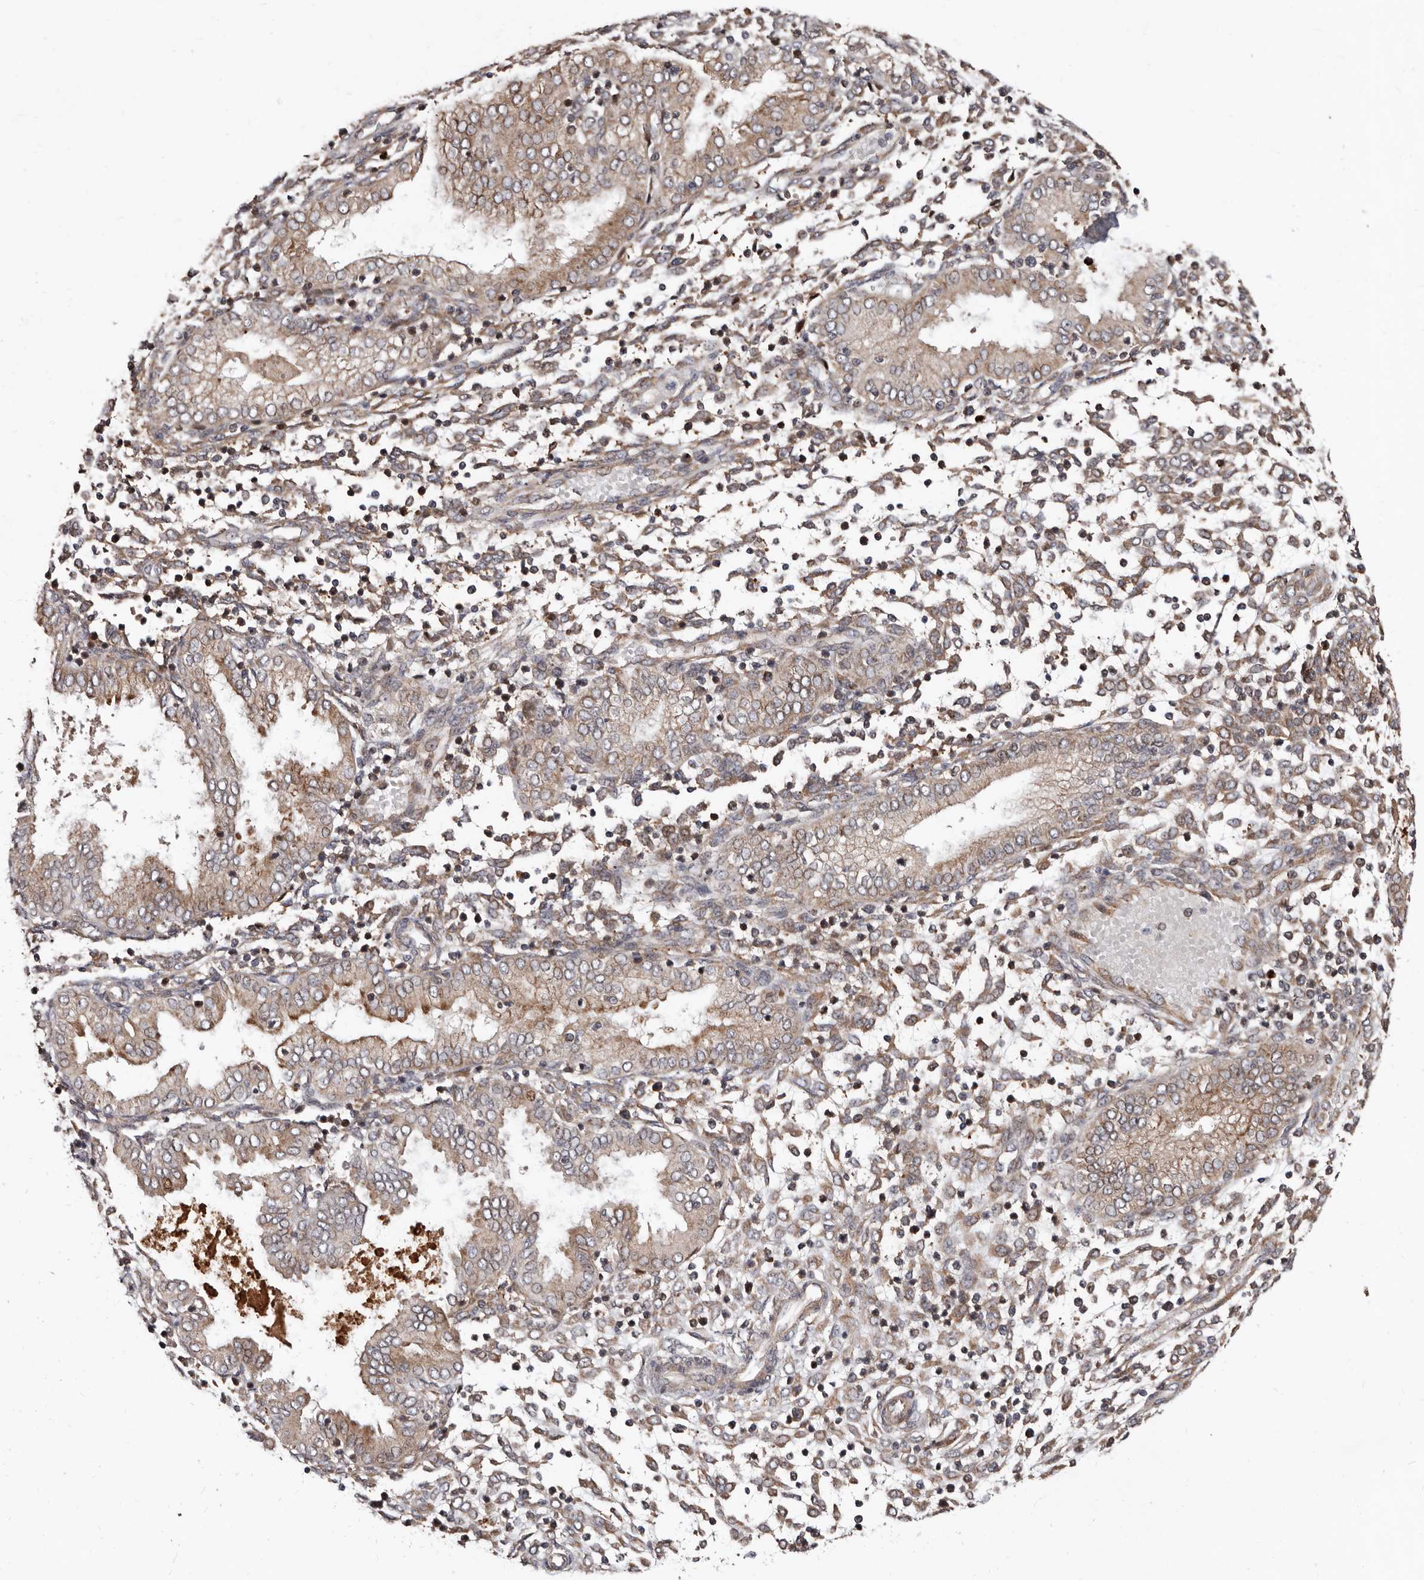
{"staining": {"intensity": "moderate", "quantity": "25%-75%", "location": "cytoplasmic/membranous"}, "tissue": "endometrium", "cell_type": "Cells in endometrial stroma", "image_type": "normal", "snomed": [{"axis": "morphology", "description": "Normal tissue, NOS"}, {"axis": "topography", "description": "Endometrium"}], "caption": "A histopathology image of human endometrium stained for a protein demonstrates moderate cytoplasmic/membranous brown staining in cells in endometrial stroma. Nuclei are stained in blue.", "gene": "WEE2", "patient": {"sex": "female", "age": 53}}